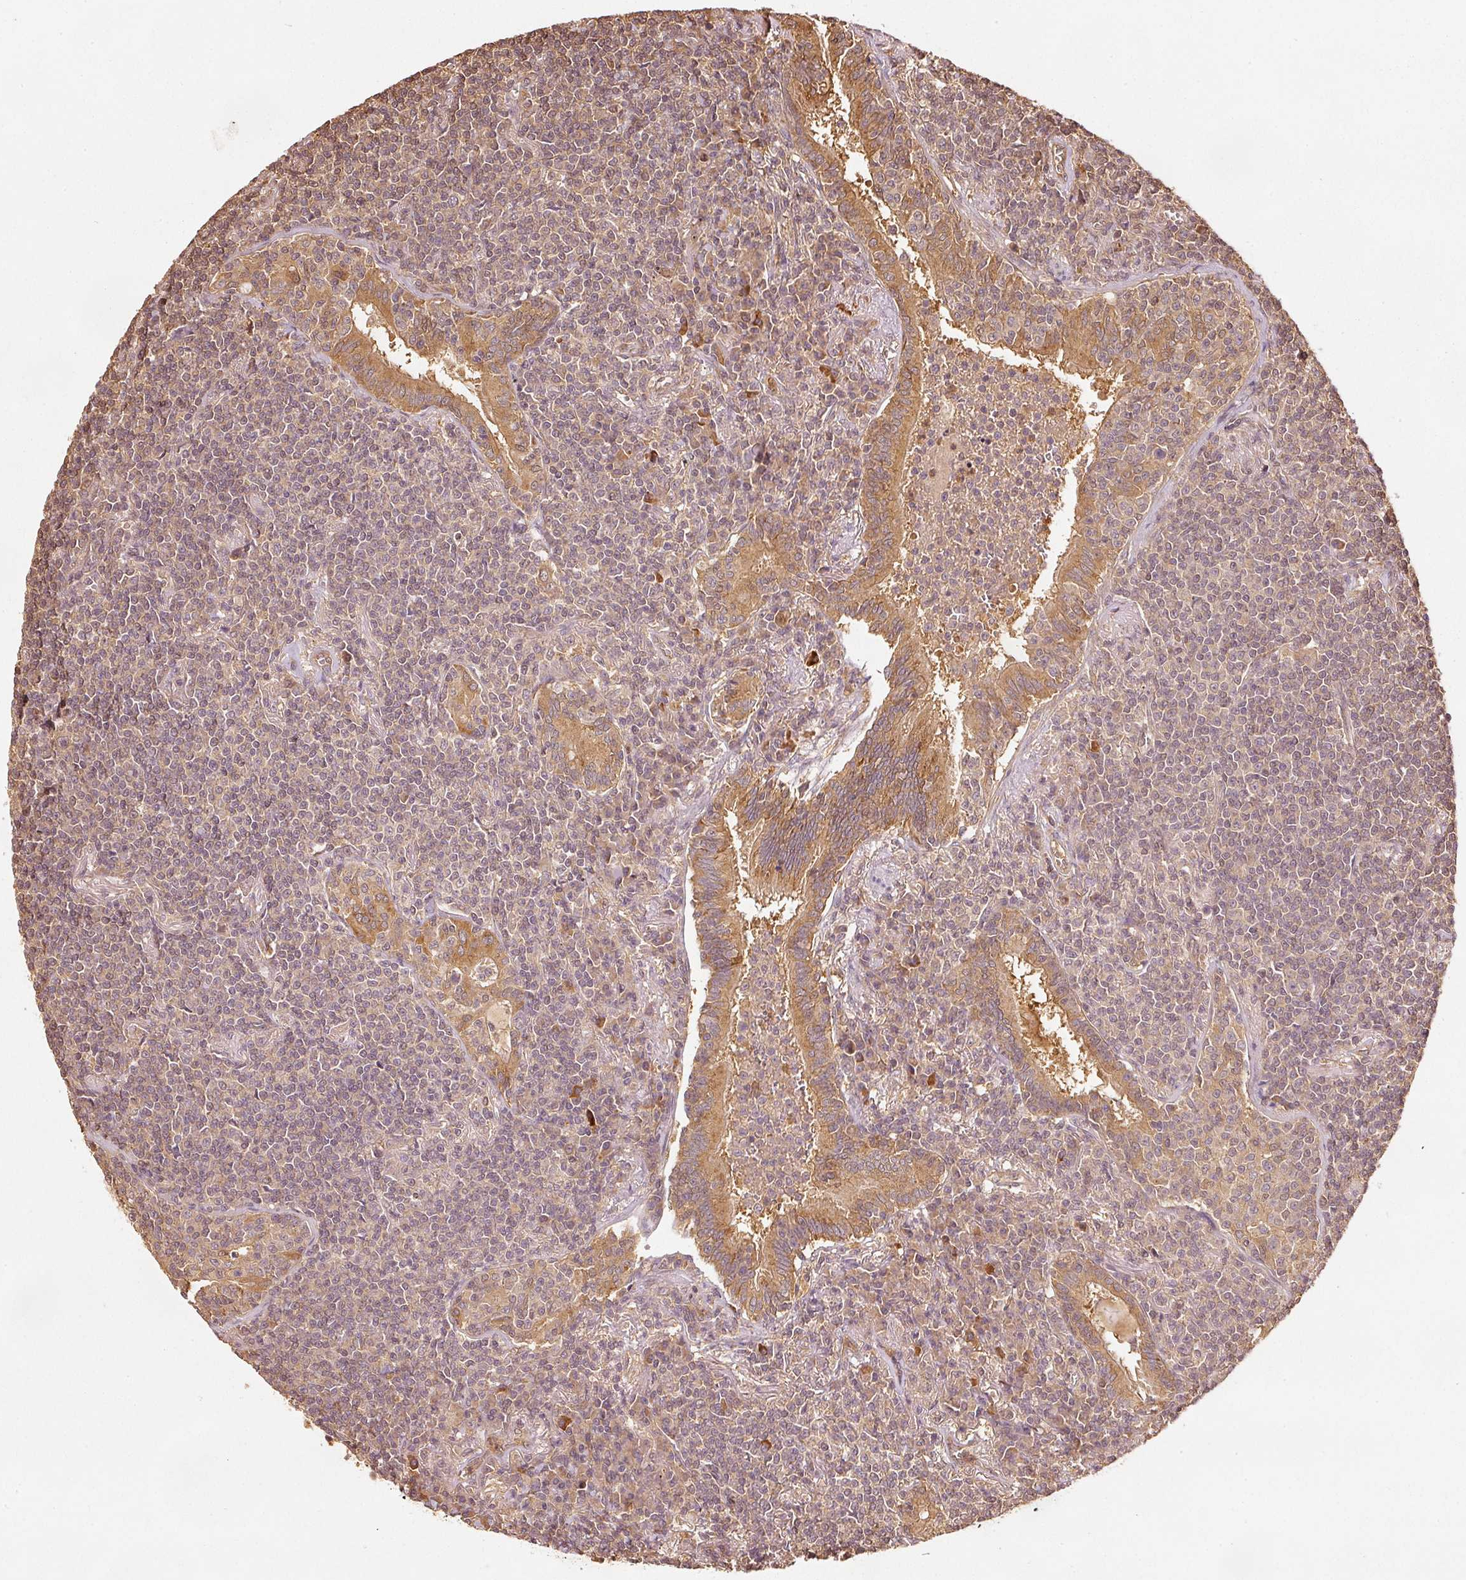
{"staining": {"intensity": "weak", "quantity": "<25%", "location": "cytoplasmic/membranous"}, "tissue": "lymphoma", "cell_type": "Tumor cells", "image_type": "cancer", "snomed": [{"axis": "morphology", "description": "Malignant lymphoma, non-Hodgkin's type, Low grade"}, {"axis": "topography", "description": "Lung"}], "caption": "Immunohistochemistry (IHC) of low-grade malignant lymphoma, non-Hodgkin's type shows no expression in tumor cells. (DAB (3,3'-diaminobenzidine) immunohistochemistry (IHC), high magnification).", "gene": "STAU1", "patient": {"sex": "female", "age": 71}}